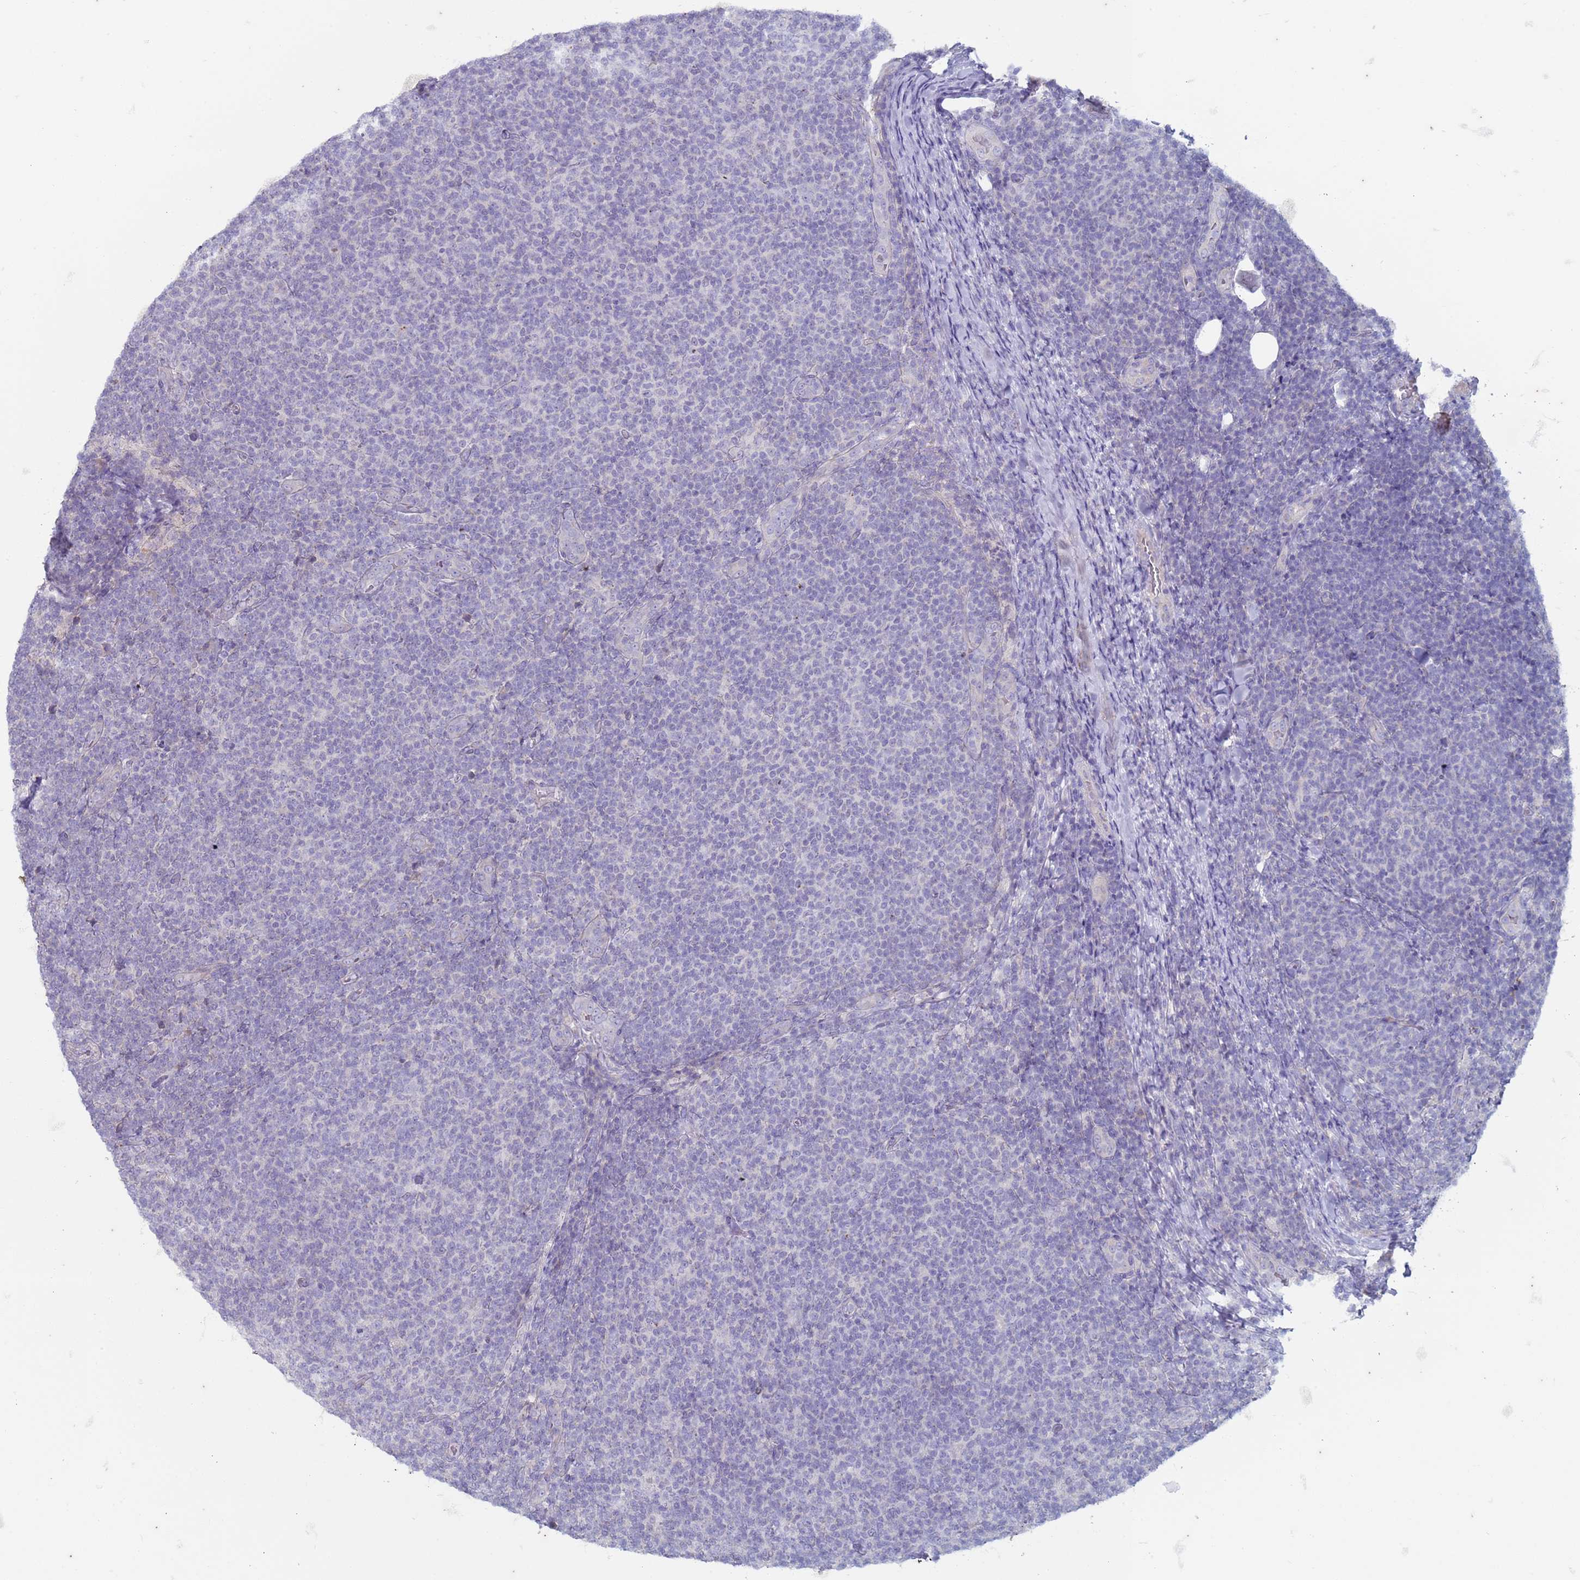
{"staining": {"intensity": "negative", "quantity": "none", "location": "none"}, "tissue": "lymphoma", "cell_type": "Tumor cells", "image_type": "cancer", "snomed": [{"axis": "morphology", "description": "Malignant lymphoma, non-Hodgkin's type, Low grade"}, {"axis": "topography", "description": "Lymph node"}], "caption": "Micrograph shows no significant protein expression in tumor cells of malignant lymphoma, non-Hodgkin's type (low-grade).", "gene": "SUCO", "patient": {"sex": "male", "age": 66}}